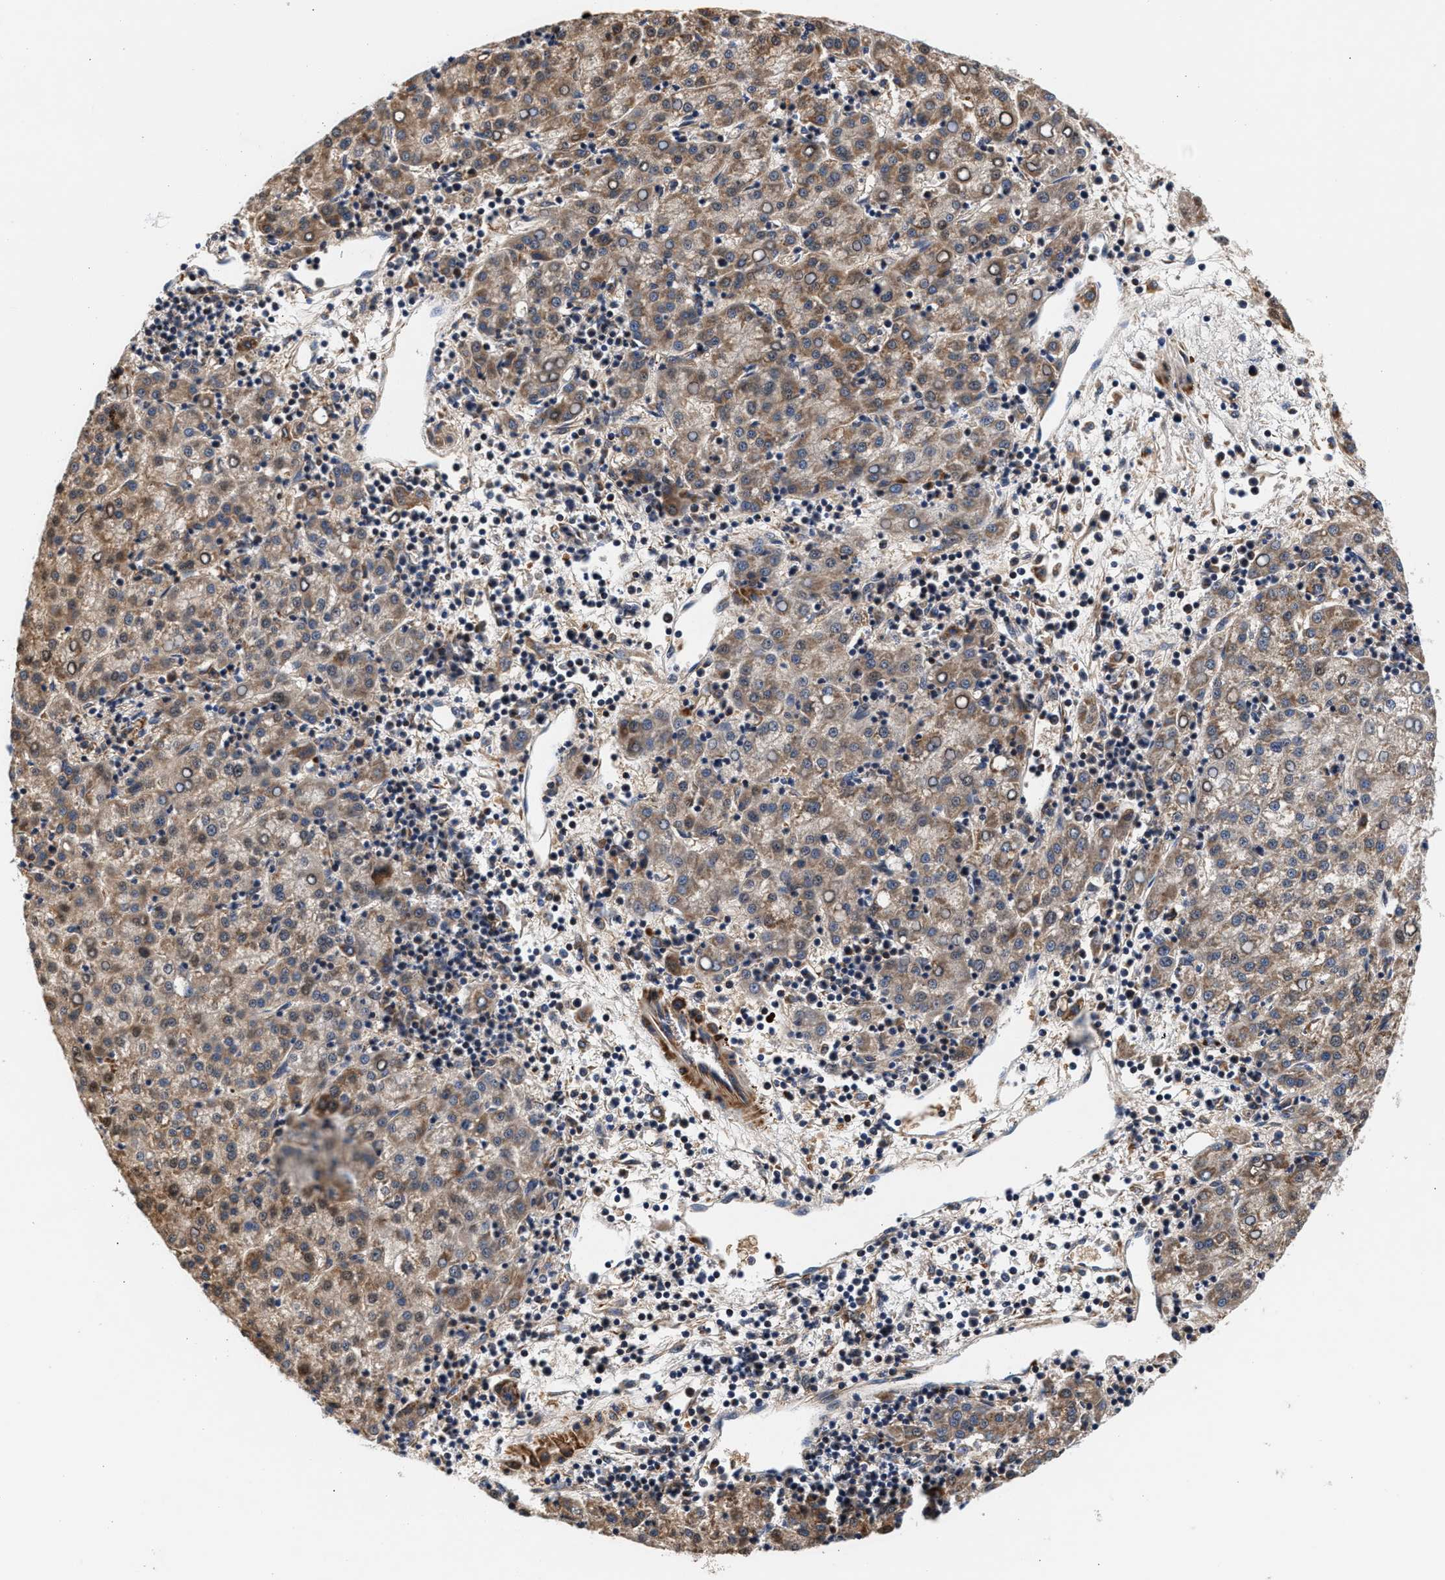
{"staining": {"intensity": "moderate", "quantity": ">75%", "location": "cytoplasmic/membranous"}, "tissue": "liver cancer", "cell_type": "Tumor cells", "image_type": "cancer", "snomed": [{"axis": "morphology", "description": "Carcinoma, Hepatocellular, NOS"}, {"axis": "topography", "description": "Liver"}], "caption": "Protein staining demonstrates moderate cytoplasmic/membranous positivity in about >75% of tumor cells in liver hepatocellular carcinoma.", "gene": "SGK1", "patient": {"sex": "female", "age": 58}}